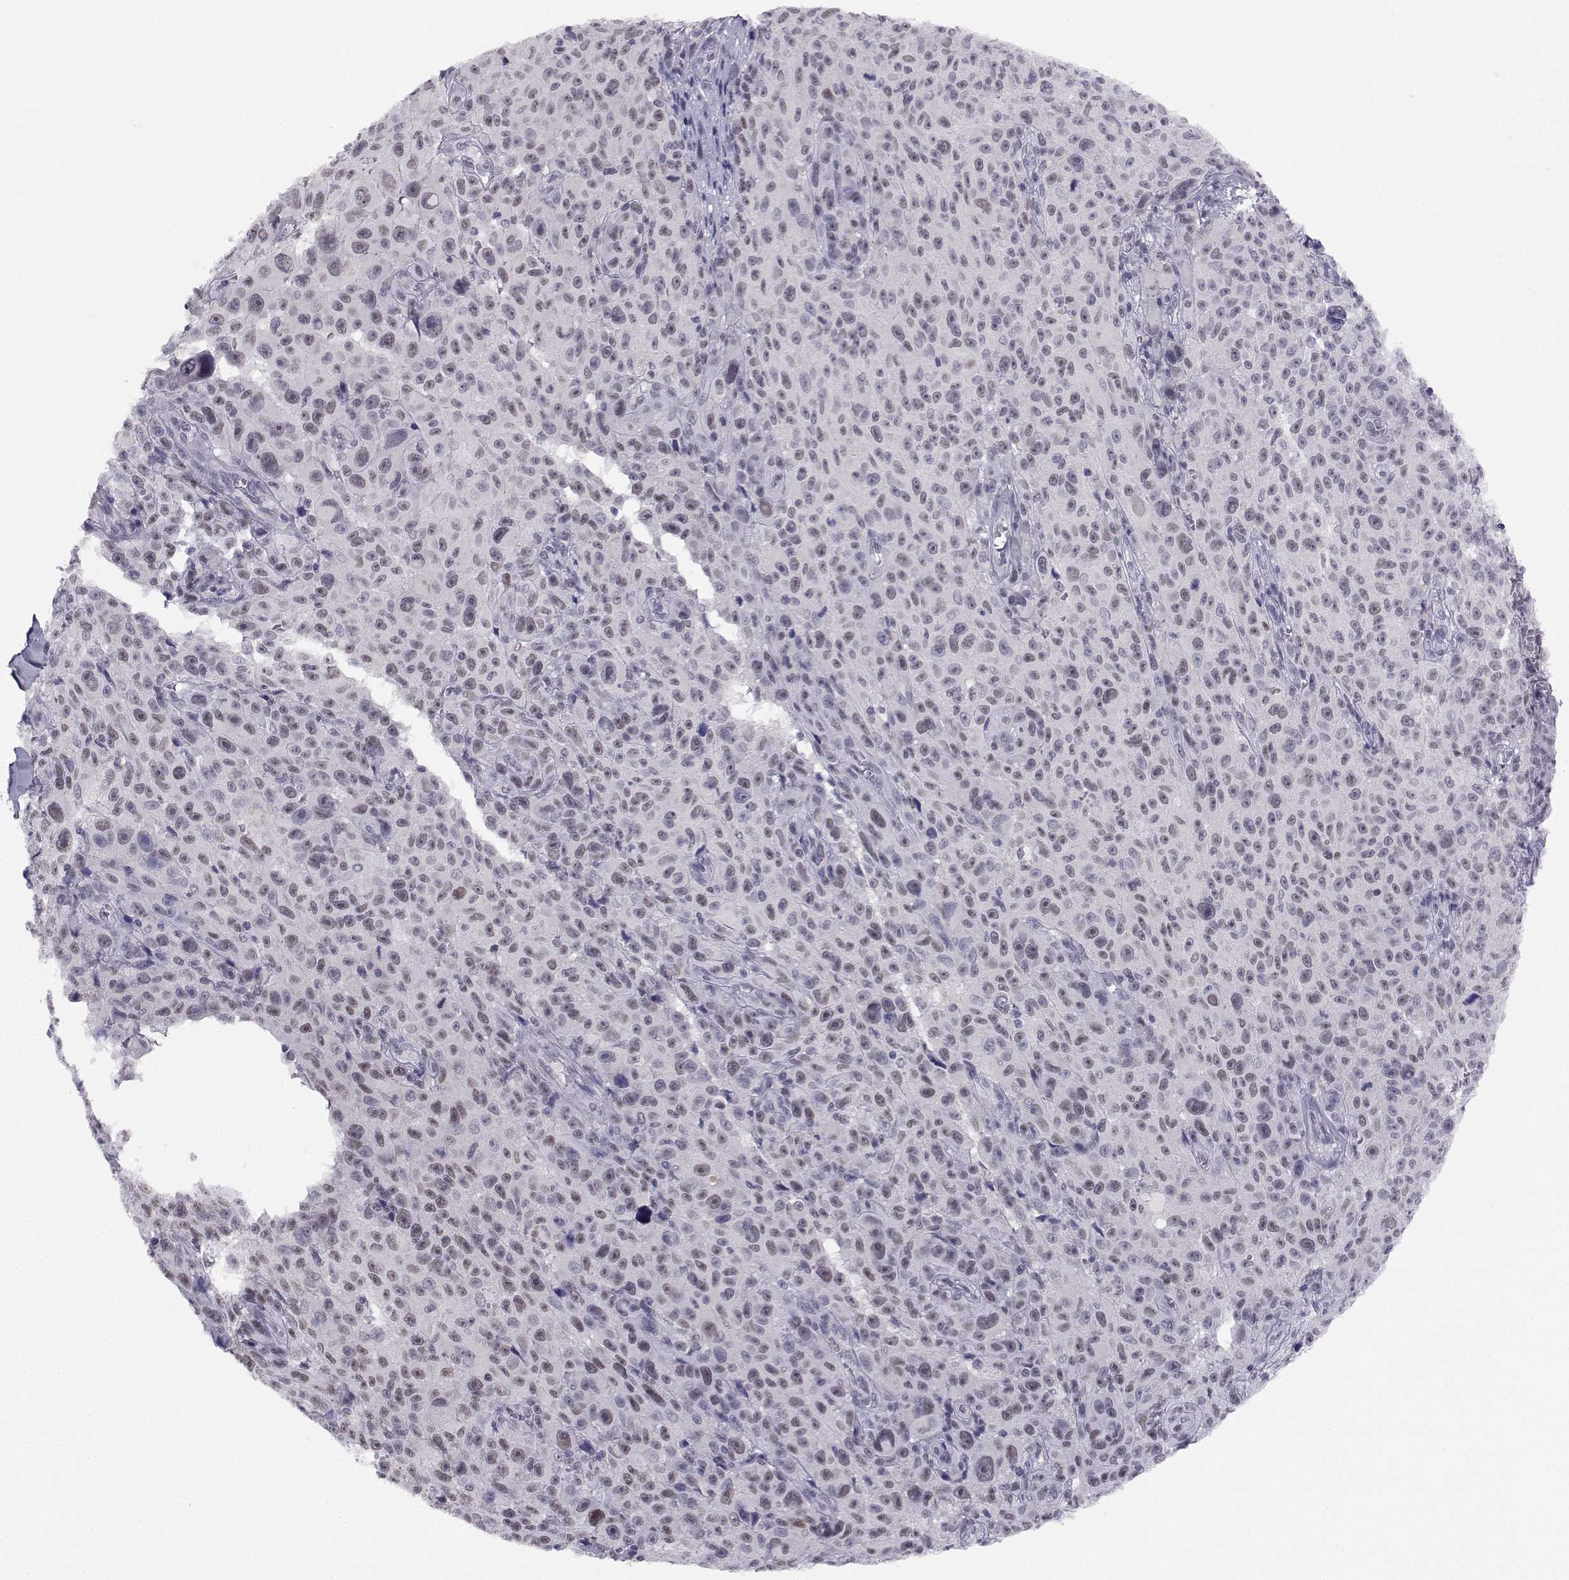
{"staining": {"intensity": "negative", "quantity": "none", "location": "none"}, "tissue": "melanoma", "cell_type": "Tumor cells", "image_type": "cancer", "snomed": [{"axis": "morphology", "description": "Malignant melanoma, NOS"}, {"axis": "topography", "description": "Skin"}], "caption": "This is an IHC image of melanoma. There is no staining in tumor cells.", "gene": "MED26", "patient": {"sex": "female", "age": 82}}